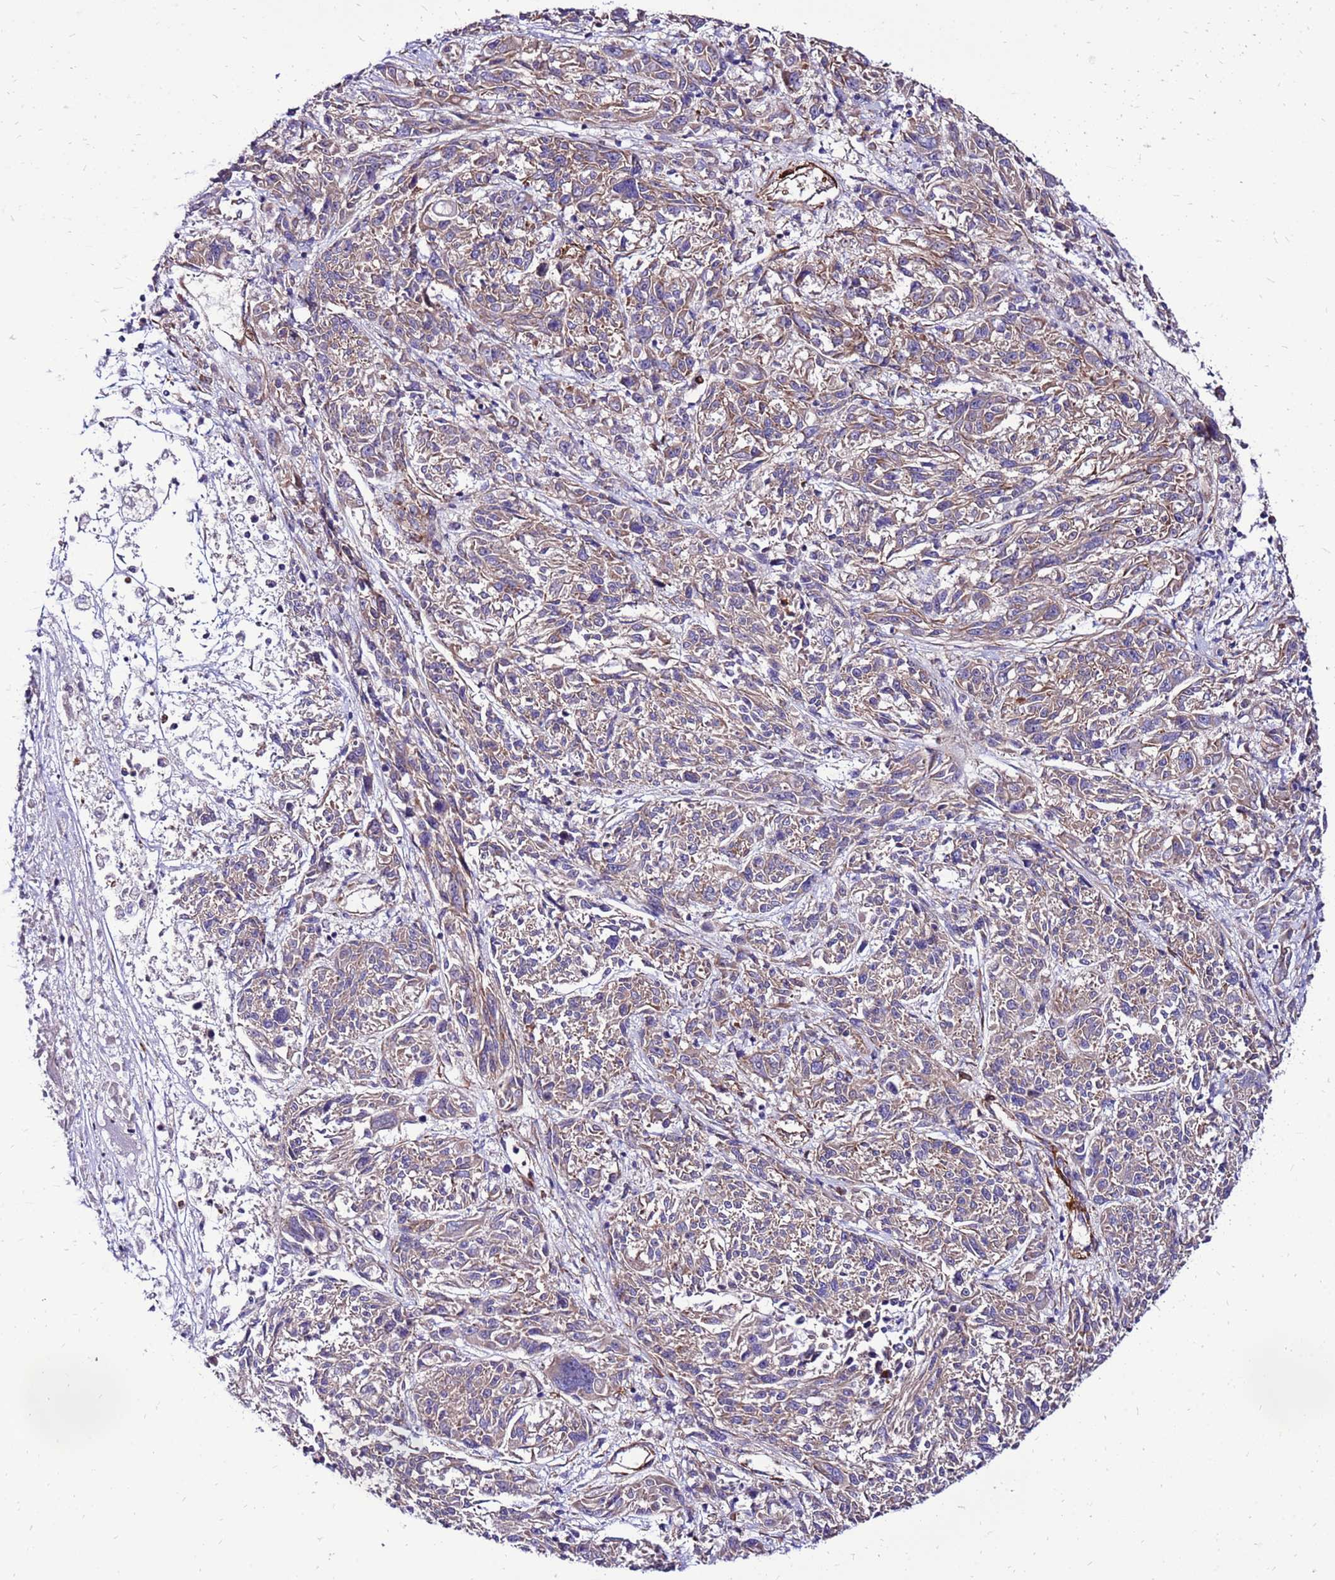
{"staining": {"intensity": "weak", "quantity": ">75%", "location": "cytoplasmic/membranous"}, "tissue": "melanoma", "cell_type": "Tumor cells", "image_type": "cancer", "snomed": [{"axis": "morphology", "description": "Malignant melanoma, NOS"}, {"axis": "topography", "description": "Skin"}], "caption": "This micrograph displays immunohistochemistry (IHC) staining of human malignant melanoma, with low weak cytoplasmic/membranous positivity in about >75% of tumor cells.", "gene": "EI24", "patient": {"sex": "male", "age": 53}}